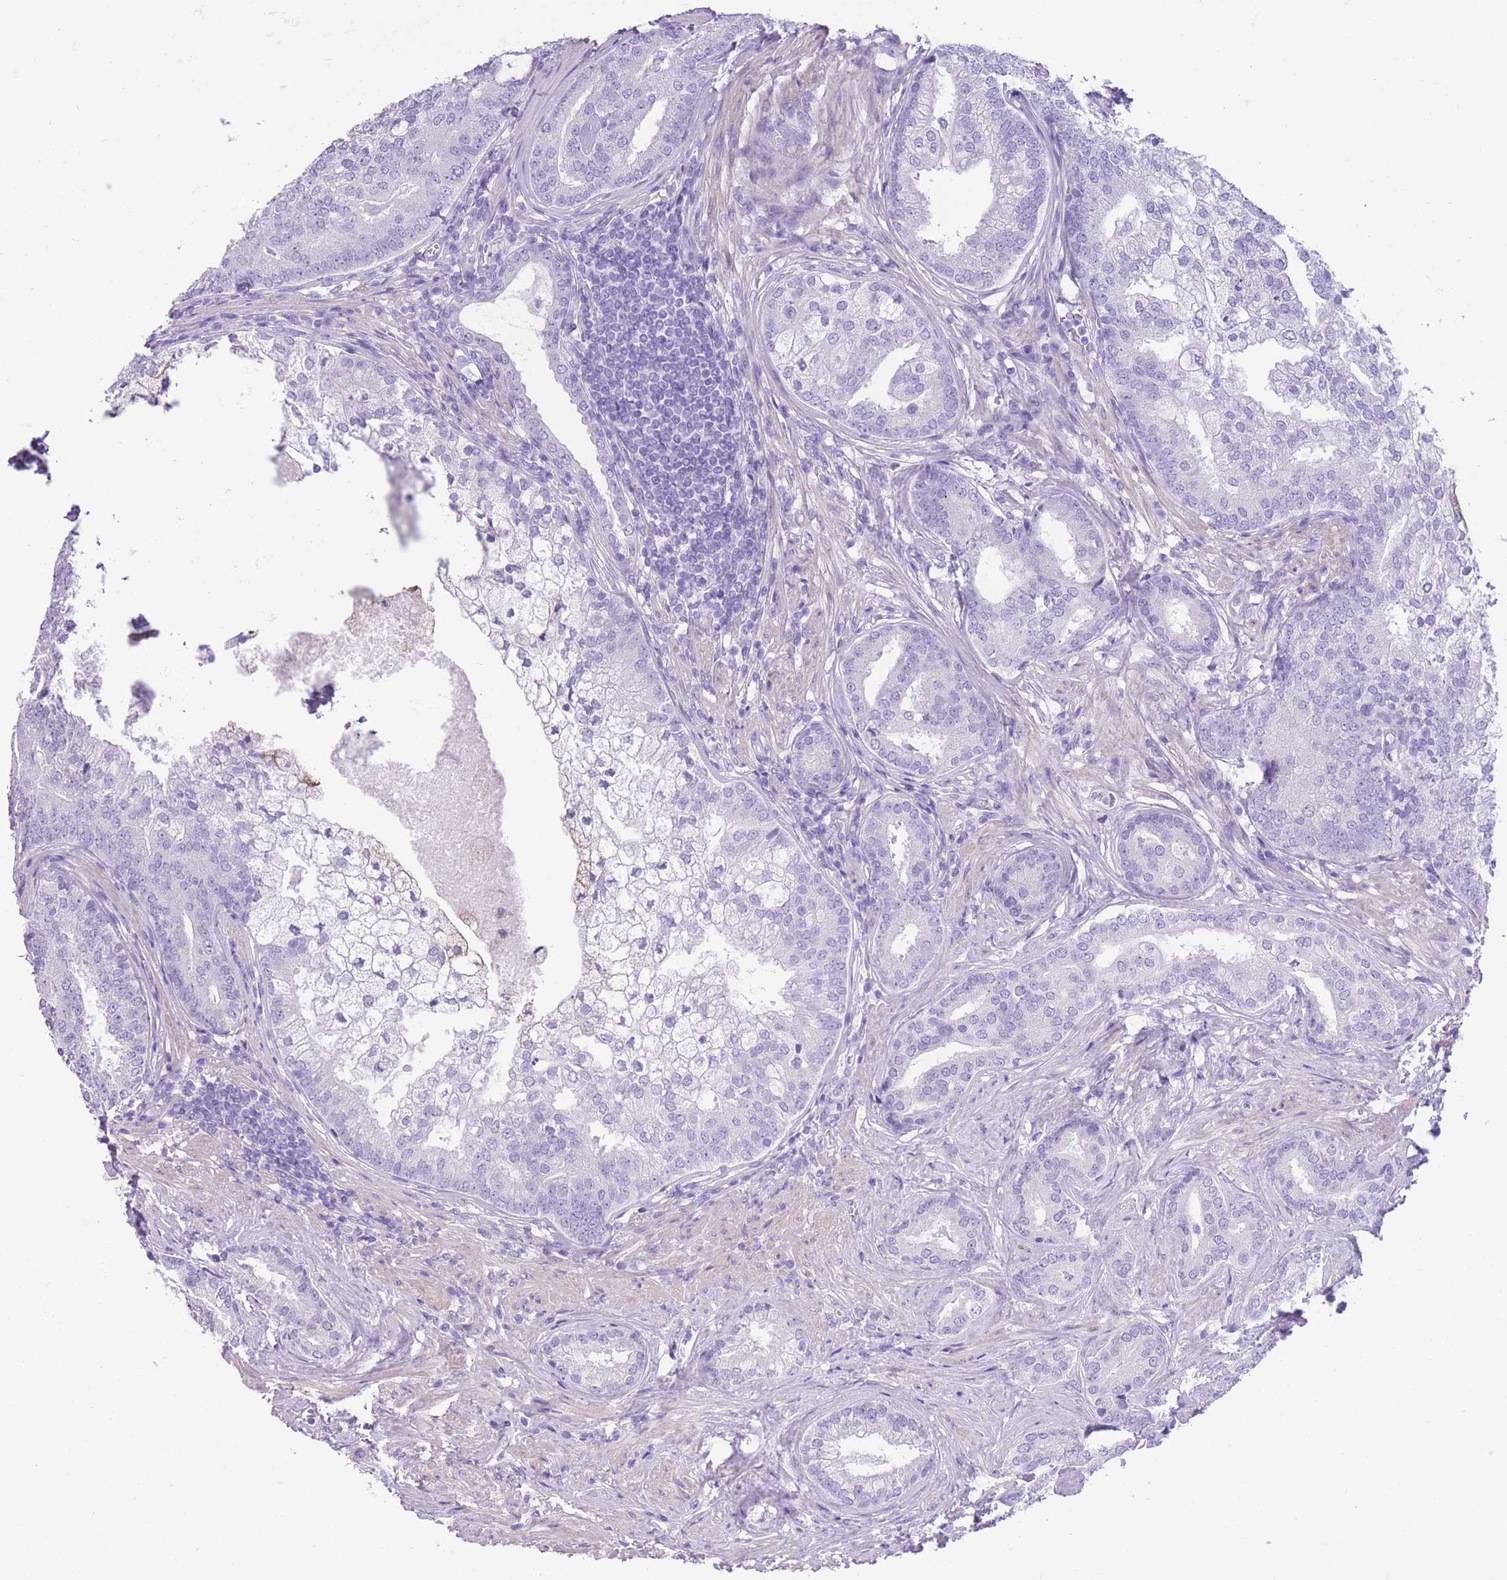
{"staining": {"intensity": "negative", "quantity": "none", "location": "none"}, "tissue": "prostate cancer", "cell_type": "Tumor cells", "image_type": "cancer", "snomed": [{"axis": "morphology", "description": "Adenocarcinoma, High grade"}, {"axis": "topography", "description": "Prostate"}], "caption": "High power microscopy histopathology image of an immunohistochemistry histopathology image of prostate cancer, revealing no significant positivity in tumor cells. The staining is performed using DAB (3,3'-diaminobenzidine) brown chromogen with nuclei counter-stained in using hematoxylin.", "gene": "RAI2", "patient": {"sex": "male", "age": 55}}